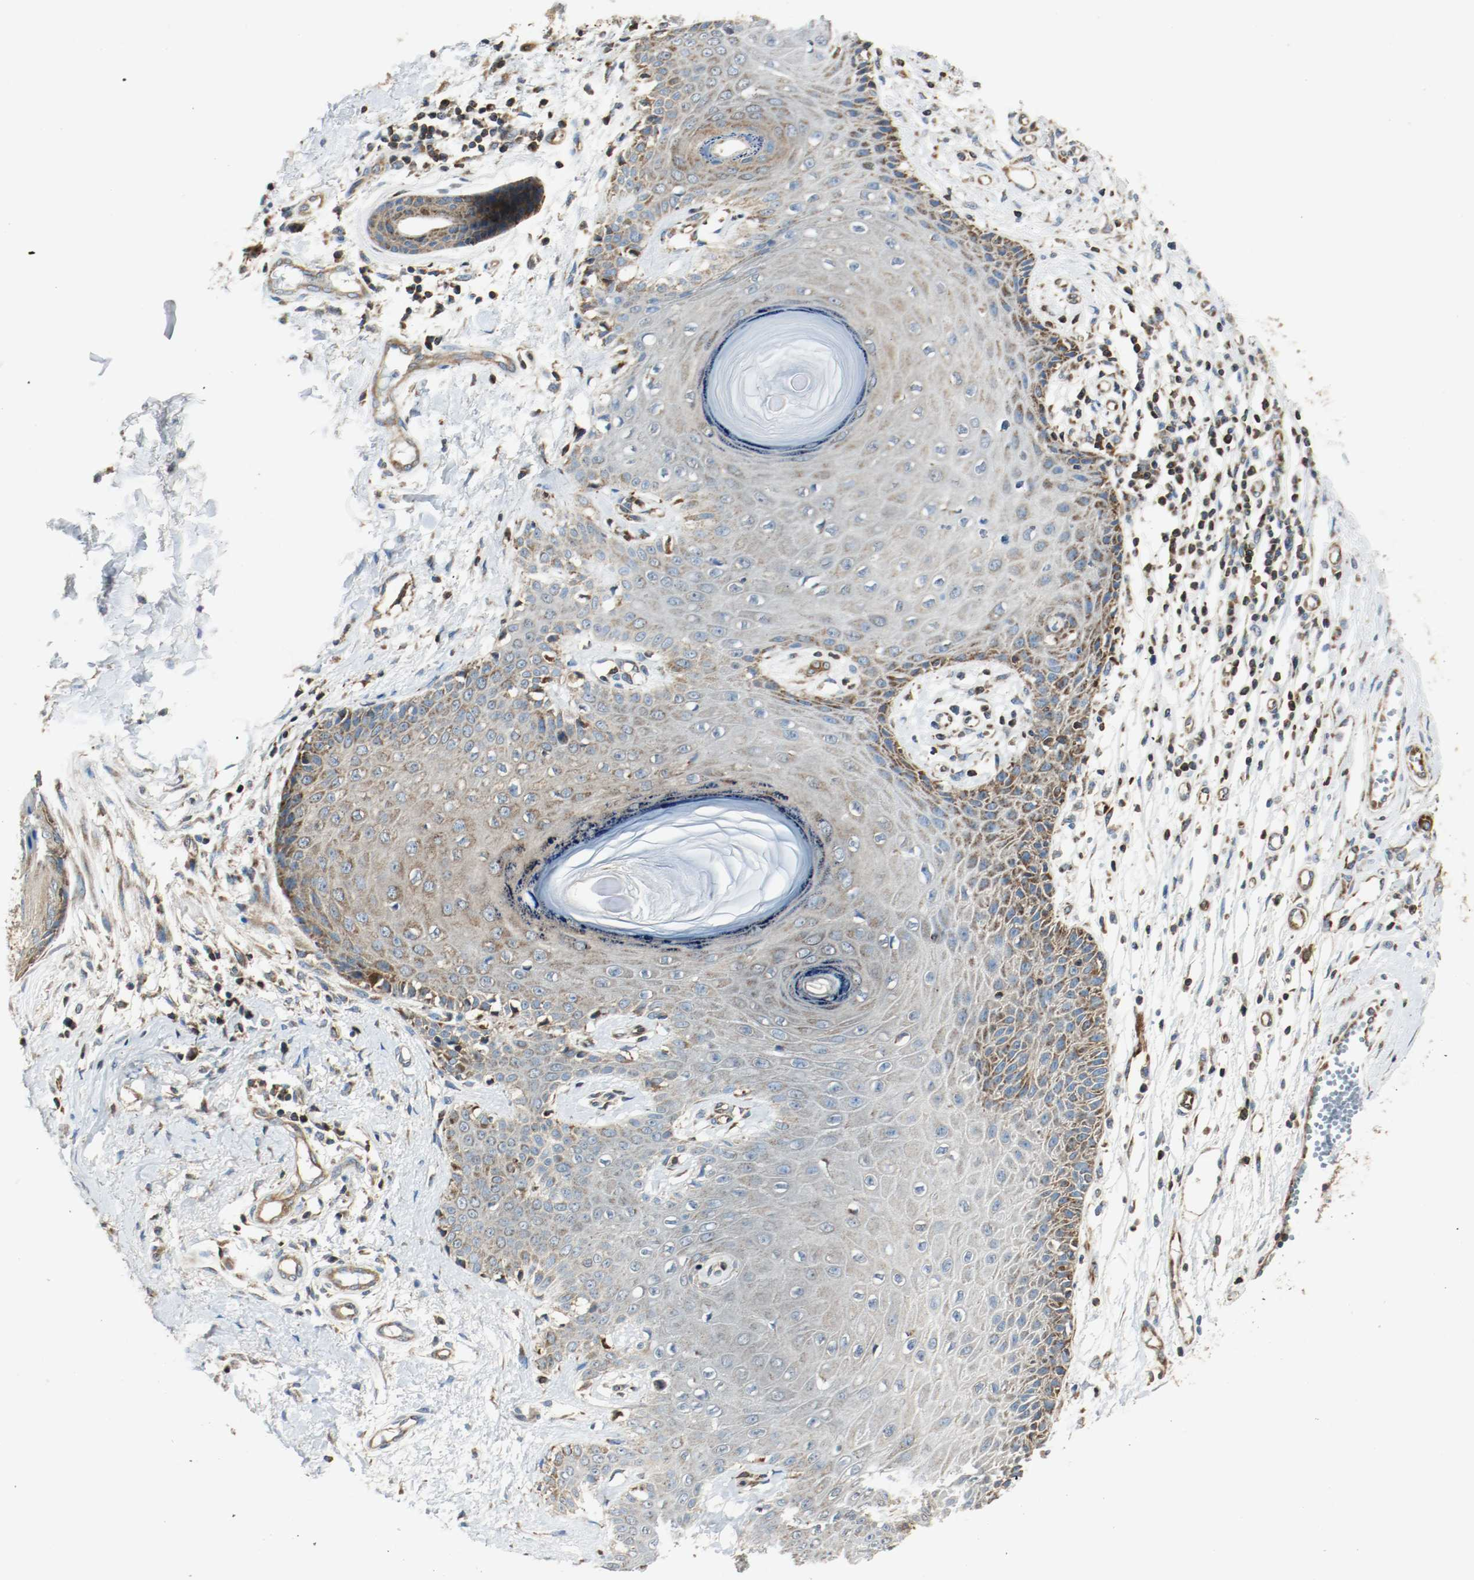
{"staining": {"intensity": "strong", "quantity": "25%-75%", "location": "cytoplasmic/membranous"}, "tissue": "skin cancer", "cell_type": "Tumor cells", "image_type": "cancer", "snomed": [{"axis": "morphology", "description": "Basal cell carcinoma"}, {"axis": "topography", "description": "Skin"}], "caption": "An IHC micrograph of tumor tissue is shown. Protein staining in brown highlights strong cytoplasmic/membranous positivity in skin cancer (basal cell carcinoma) within tumor cells.", "gene": "PLCG1", "patient": {"sex": "male", "age": 67}}